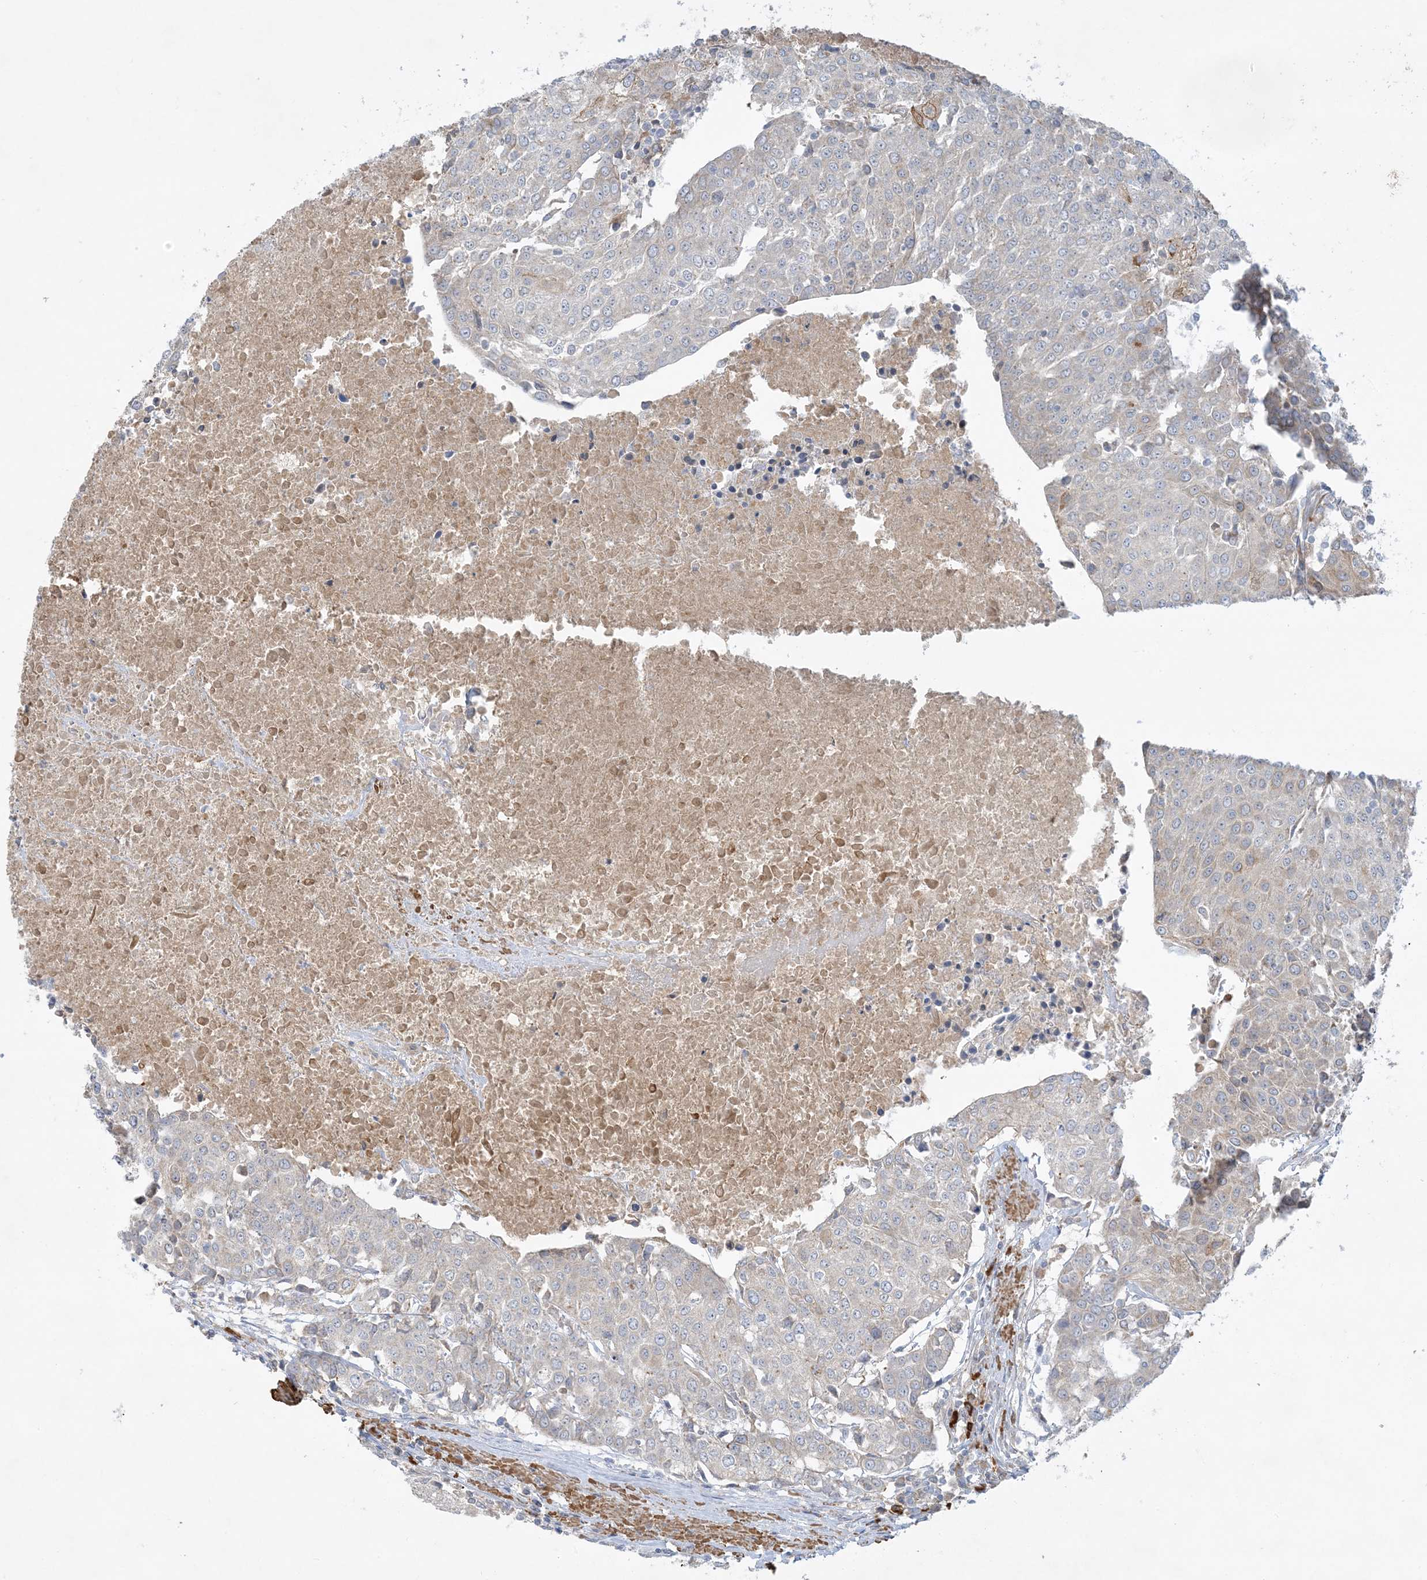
{"staining": {"intensity": "negative", "quantity": "none", "location": "none"}, "tissue": "urothelial cancer", "cell_type": "Tumor cells", "image_type": "cancer", "snomed": [{"axis": "morphology", "description": "Urothelial carcinoma, High grade"}, {"axis": "topography", "description": "Urinary bladder"}], "caption": "Micrograph shows no significant protein expression in tumor cells of high-grade urothelial carcinoma.", "gene": "THADA", "patient": {"sex": "female", "age": 85}}